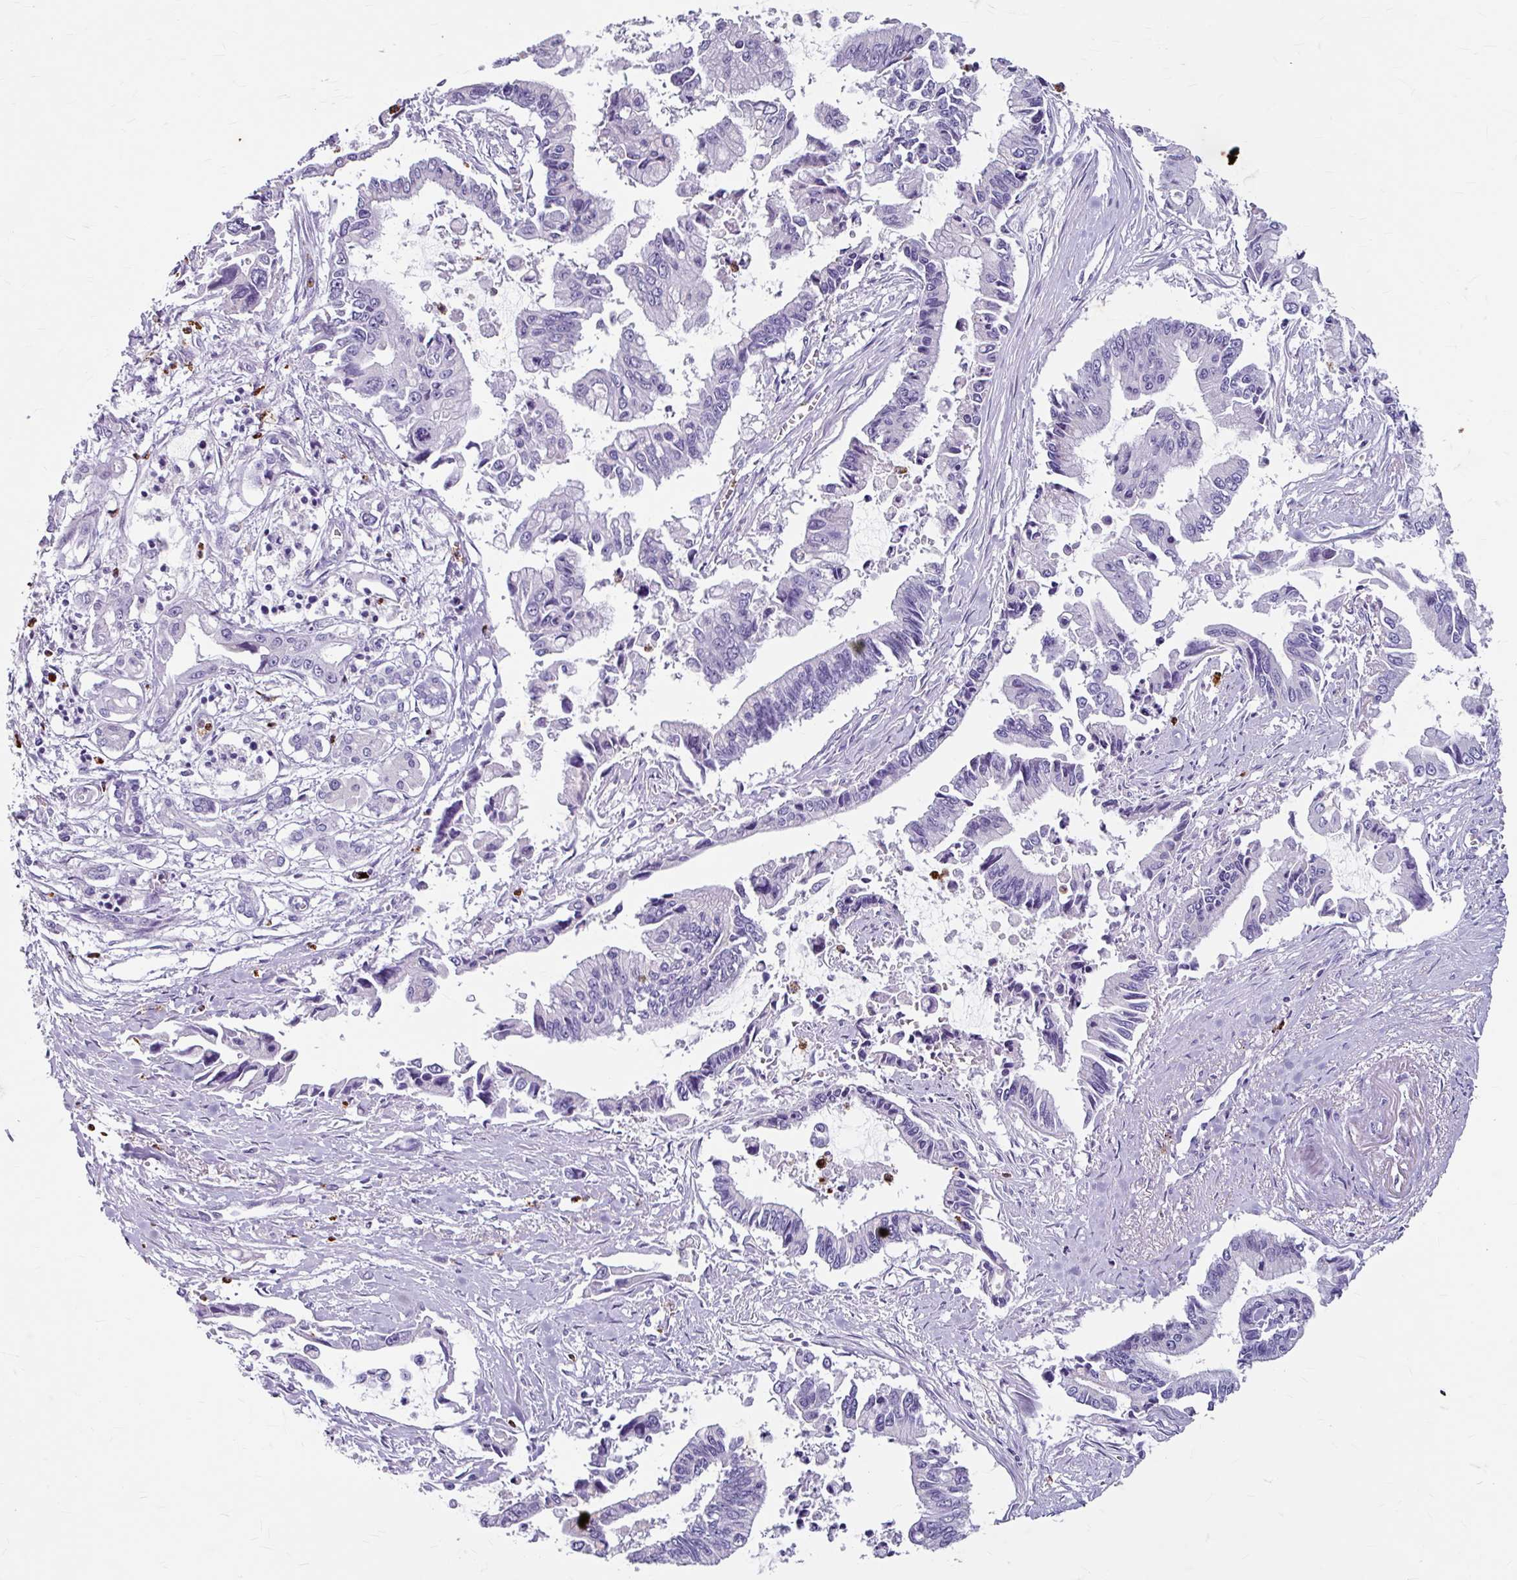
{"staining": {"intensity": "negative", "quantity": "none", "location": "none"}, "tissue": "pancreatic cancer", "cell_type": "Tumor cells", "image_type": "cancer", "snomed": [{"axis": "morphology", "description": "Adenocarcinoma, NOS"}, {"axis": "topography", "description": "Pancreas"}], "caption": "Immunohistochemical staining of pancreatic adenocarcinoma demonstrates no significant positivity in tumor cells.", "gene": "ANKRD1", "patient": {"sex": "male", "age": 84}}